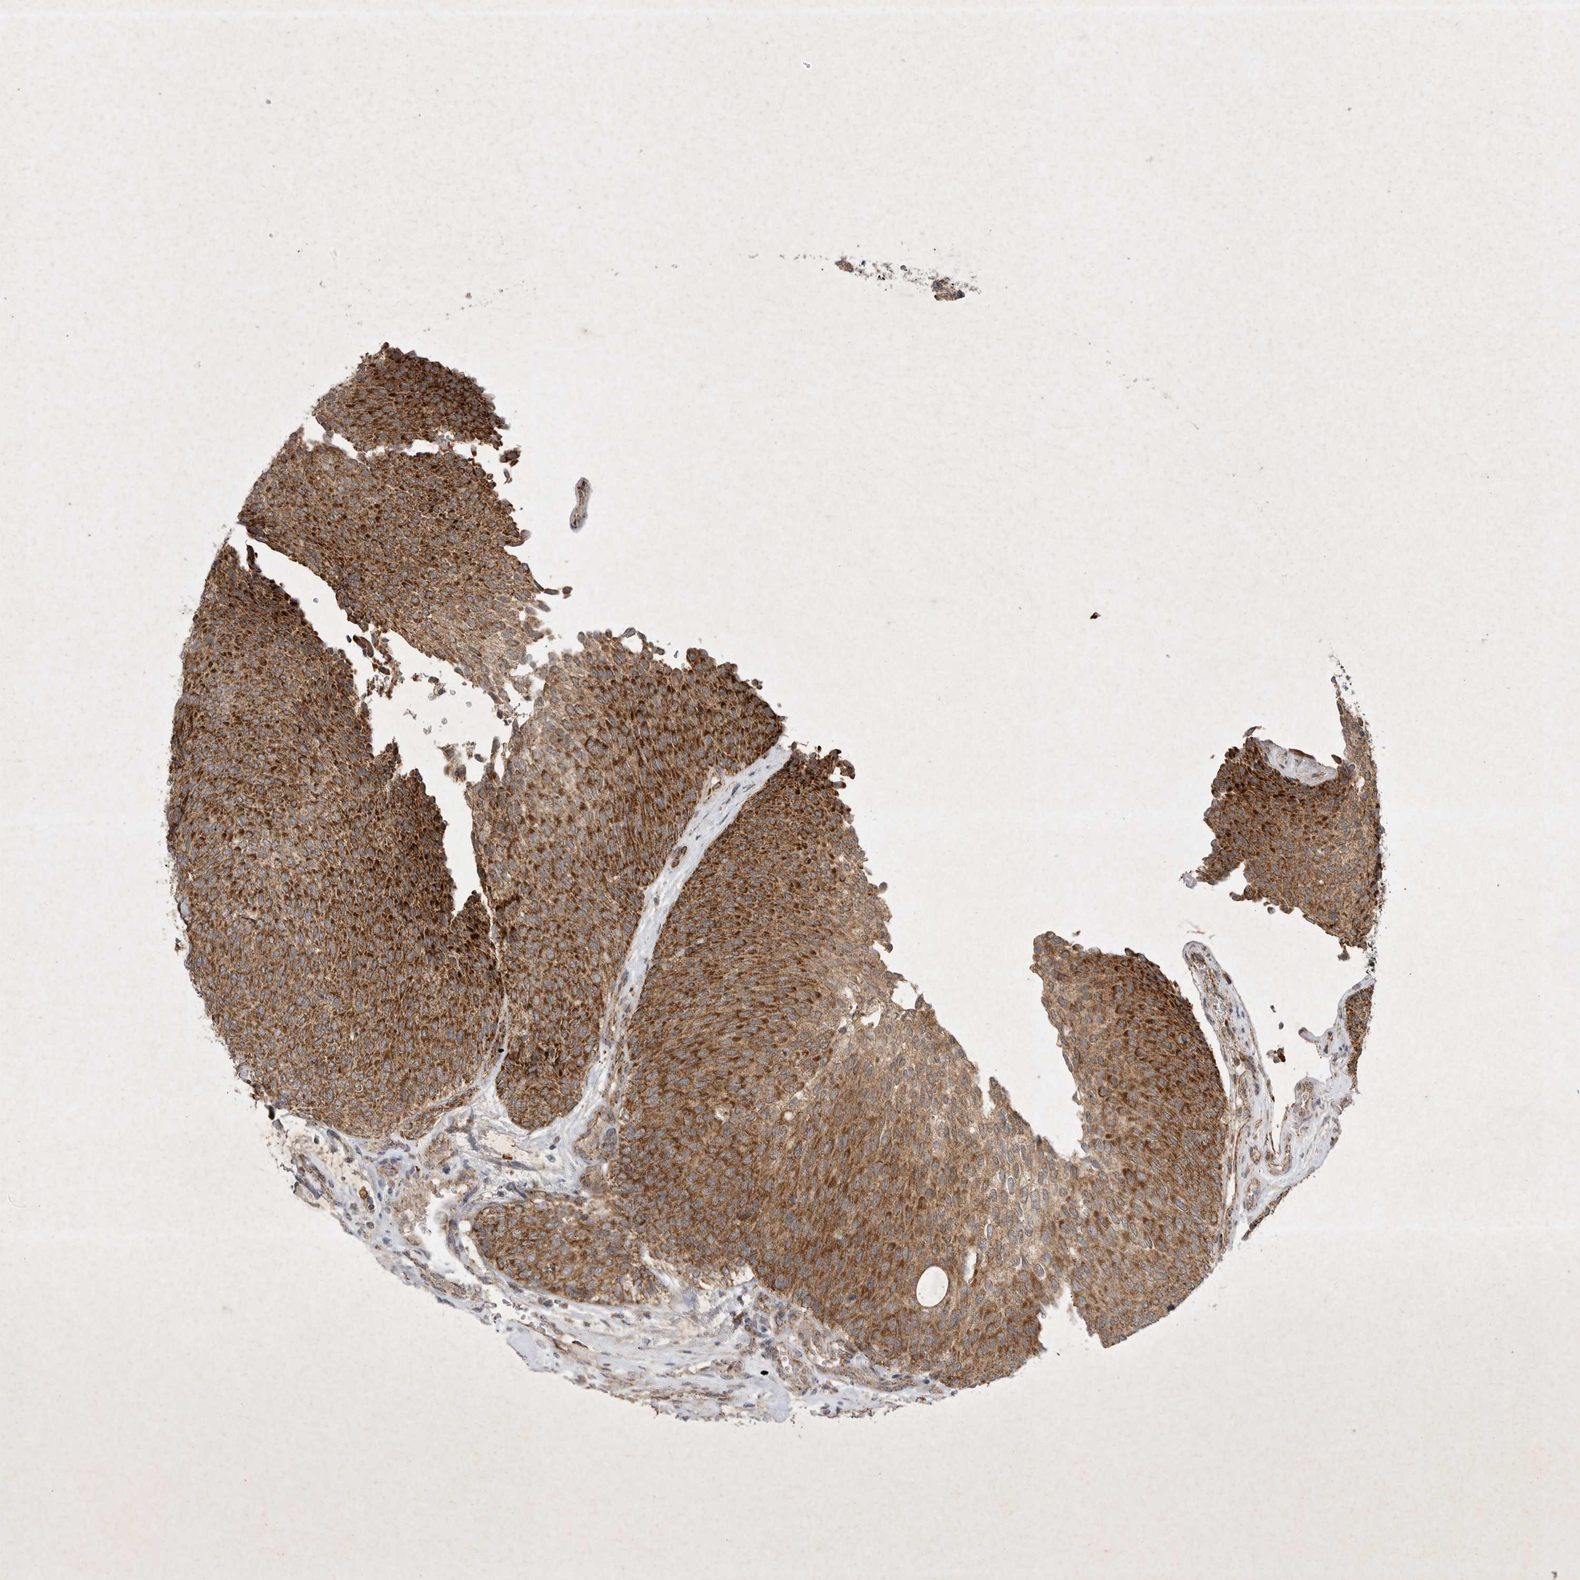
{"staining": {"intensity": "strong", "quantity": ">75%", "location": "cytoplasmic/membranous"}, "tissue": "urothelial cancer", "cell_type": "Tumor cells", "image_type": "cancer", "snomed": [{"axis": "morphology", "description": "Urothelial carcinoma, Low grade"}, {"axis": "topography", "description": "Urinary bladder"}], "caption": "A micrograph of human urothelial carcinoma (low-grade) stained for a protein reveals strong cytoplasmic/membranous brown staining in tumor cells.", "gene": "DDR1", "patient": {"sex": "female", "age": 79}}